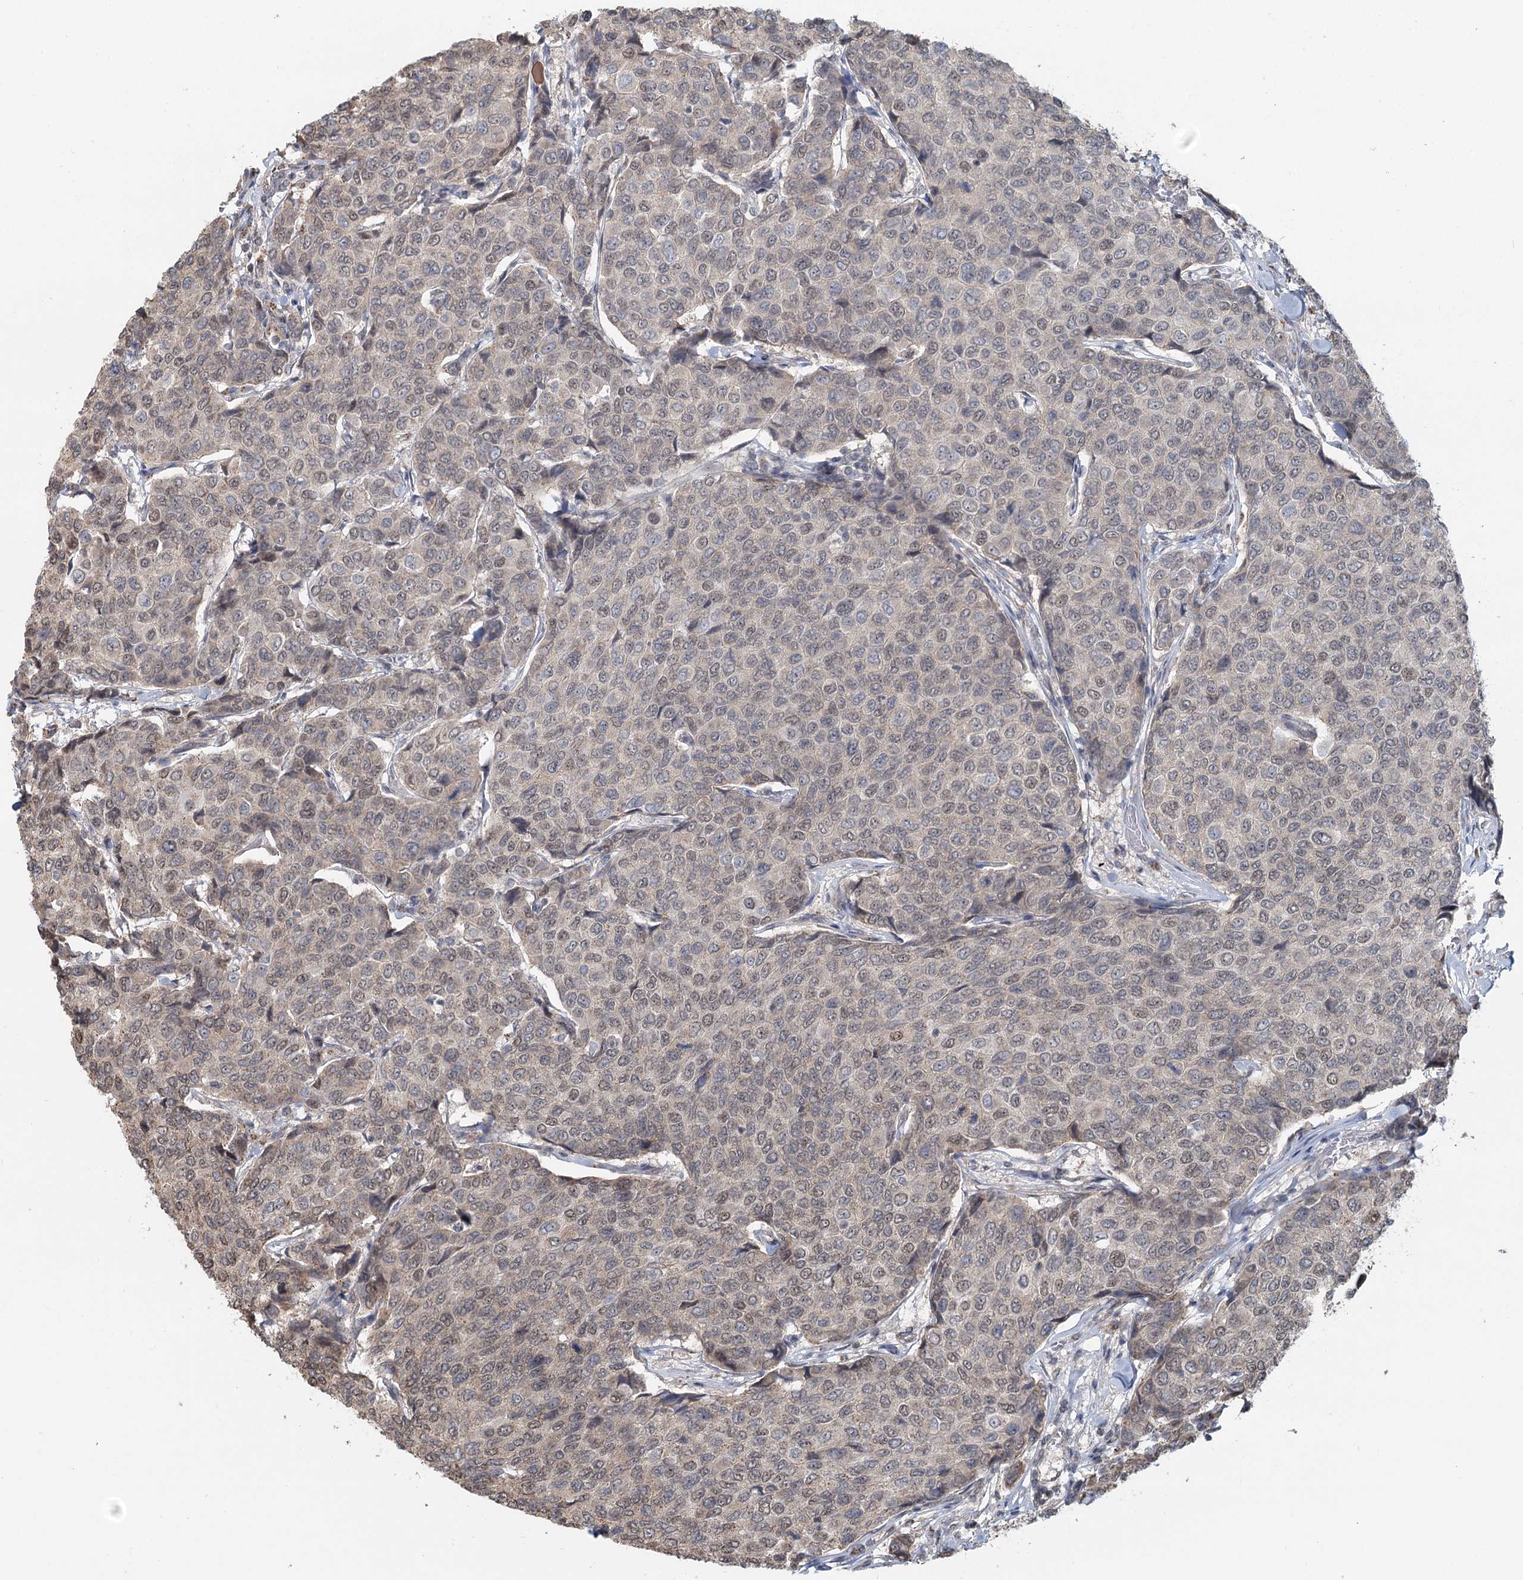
{"staining": {"intensity": "weak", "quantity": "<25%", "location": "nuclear"}, "tissue": "breast cancer", "cell_type": "Tumor cells", "image_type": "cancer", "snomed": [{"axis": "morphology", "description": "Duct carcinoma"}, {"axis": "topography", "description": "Breast"}], "caption": "Immunohistochemistry (IHC) histopathology image of breast invasive ductal carcinoma stained for a protein (brown), which reveals no staining in tumor cells. The staining was performed using DAB to visualize the protein expression in brown, while the nuclei were stained in blue with hematoxylin (Magnification: 20x).", "gene": "GPALPP1", "patient": {"sex": "female", "age": 55}}